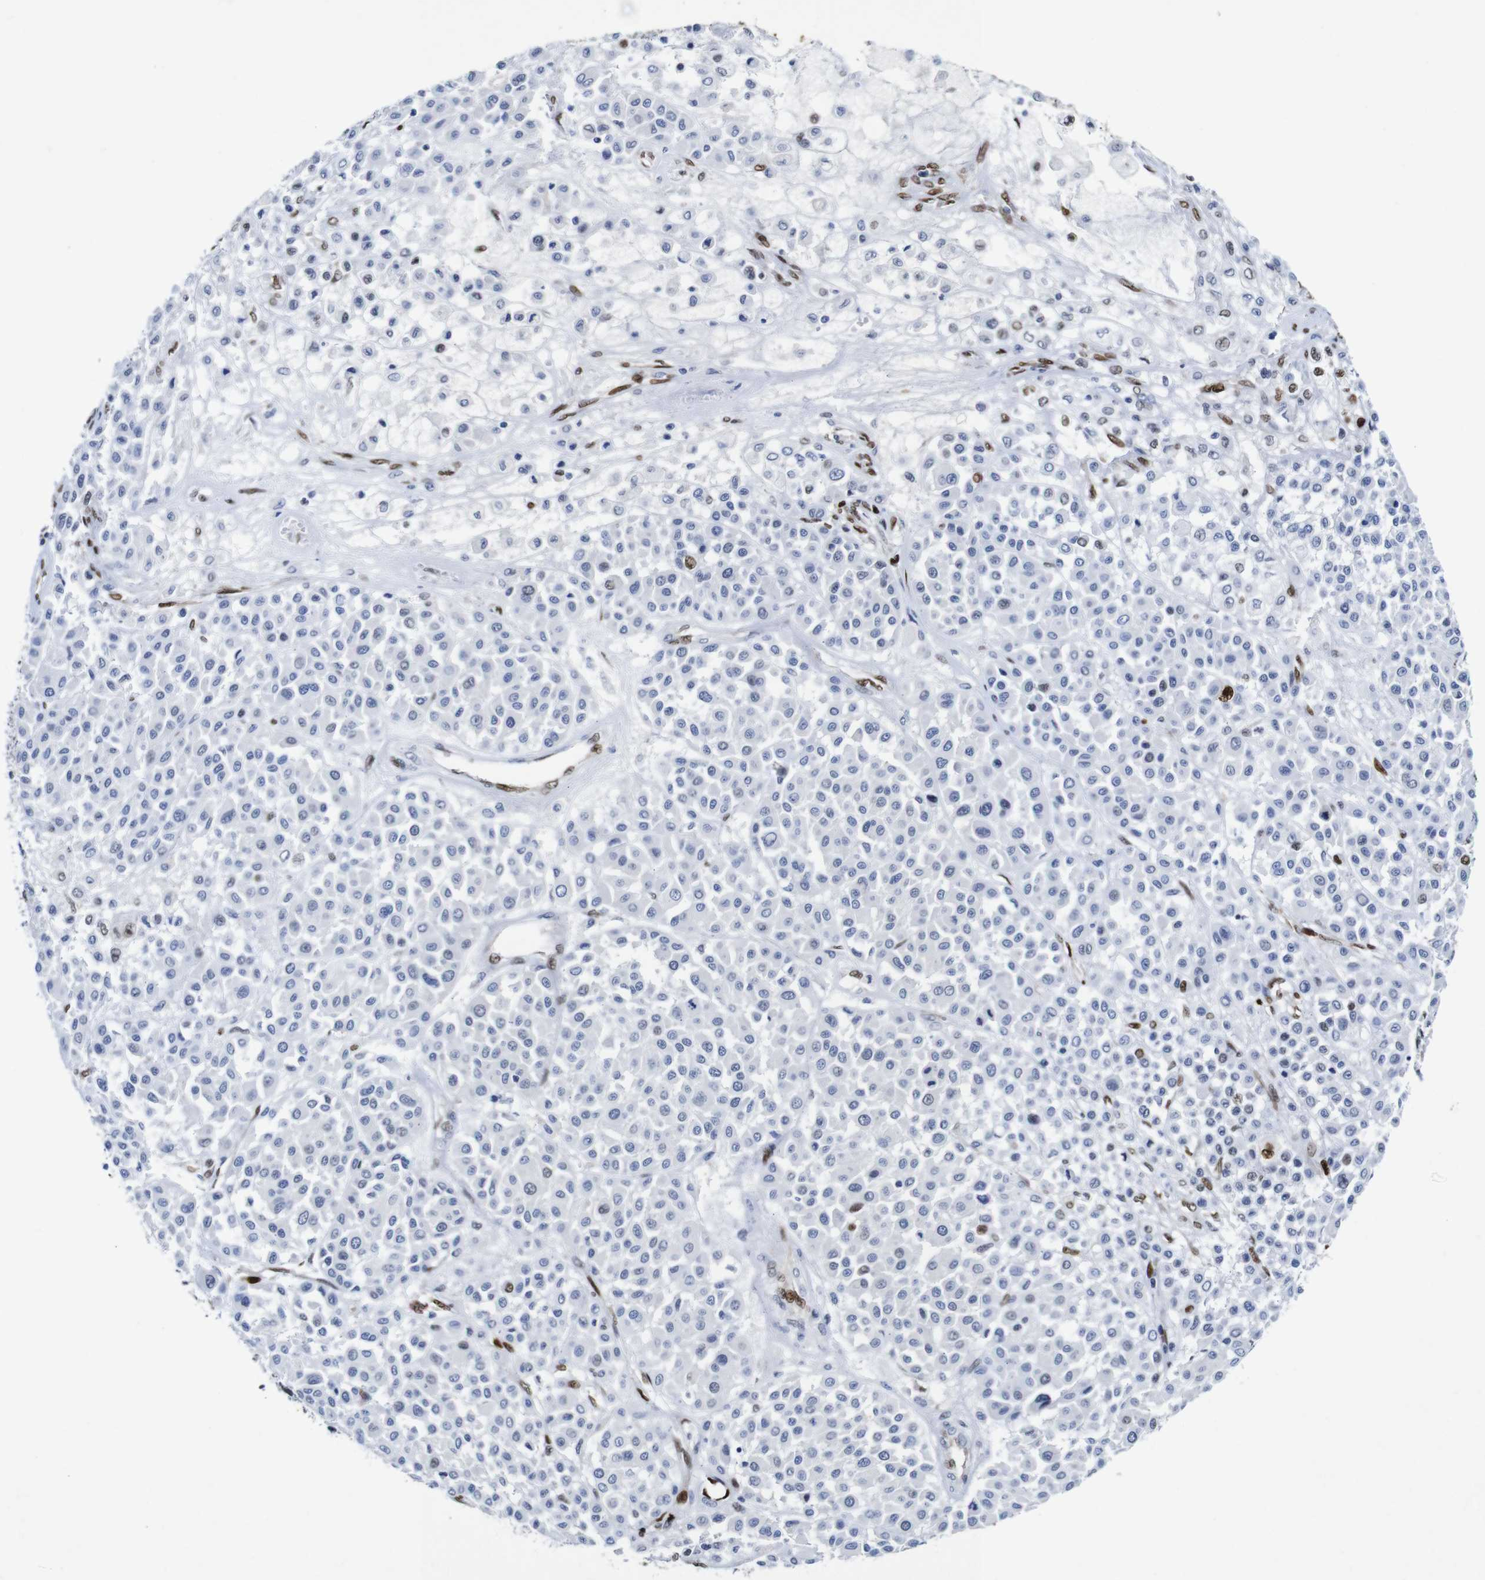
{"staining": {"intensity": "moderate", "quantity": "<25%", "location": "nuclear"}, "tissue": "melanoma", "cell_type": "Tumor cells", "image_type": "cancer", "snomed": [{"axis": "morphology", "description": "Malignant melanoma, Metastatic site"}, {"axis": "topography", "description": "Soft tissue"}], "caption": "Protein expression analysis of human melanoma reveals moderate nuclear positivity in approximately <25% of tumor cells.", "gene": "FOSL2", "patient": {"sex": "male", "age": 41}}